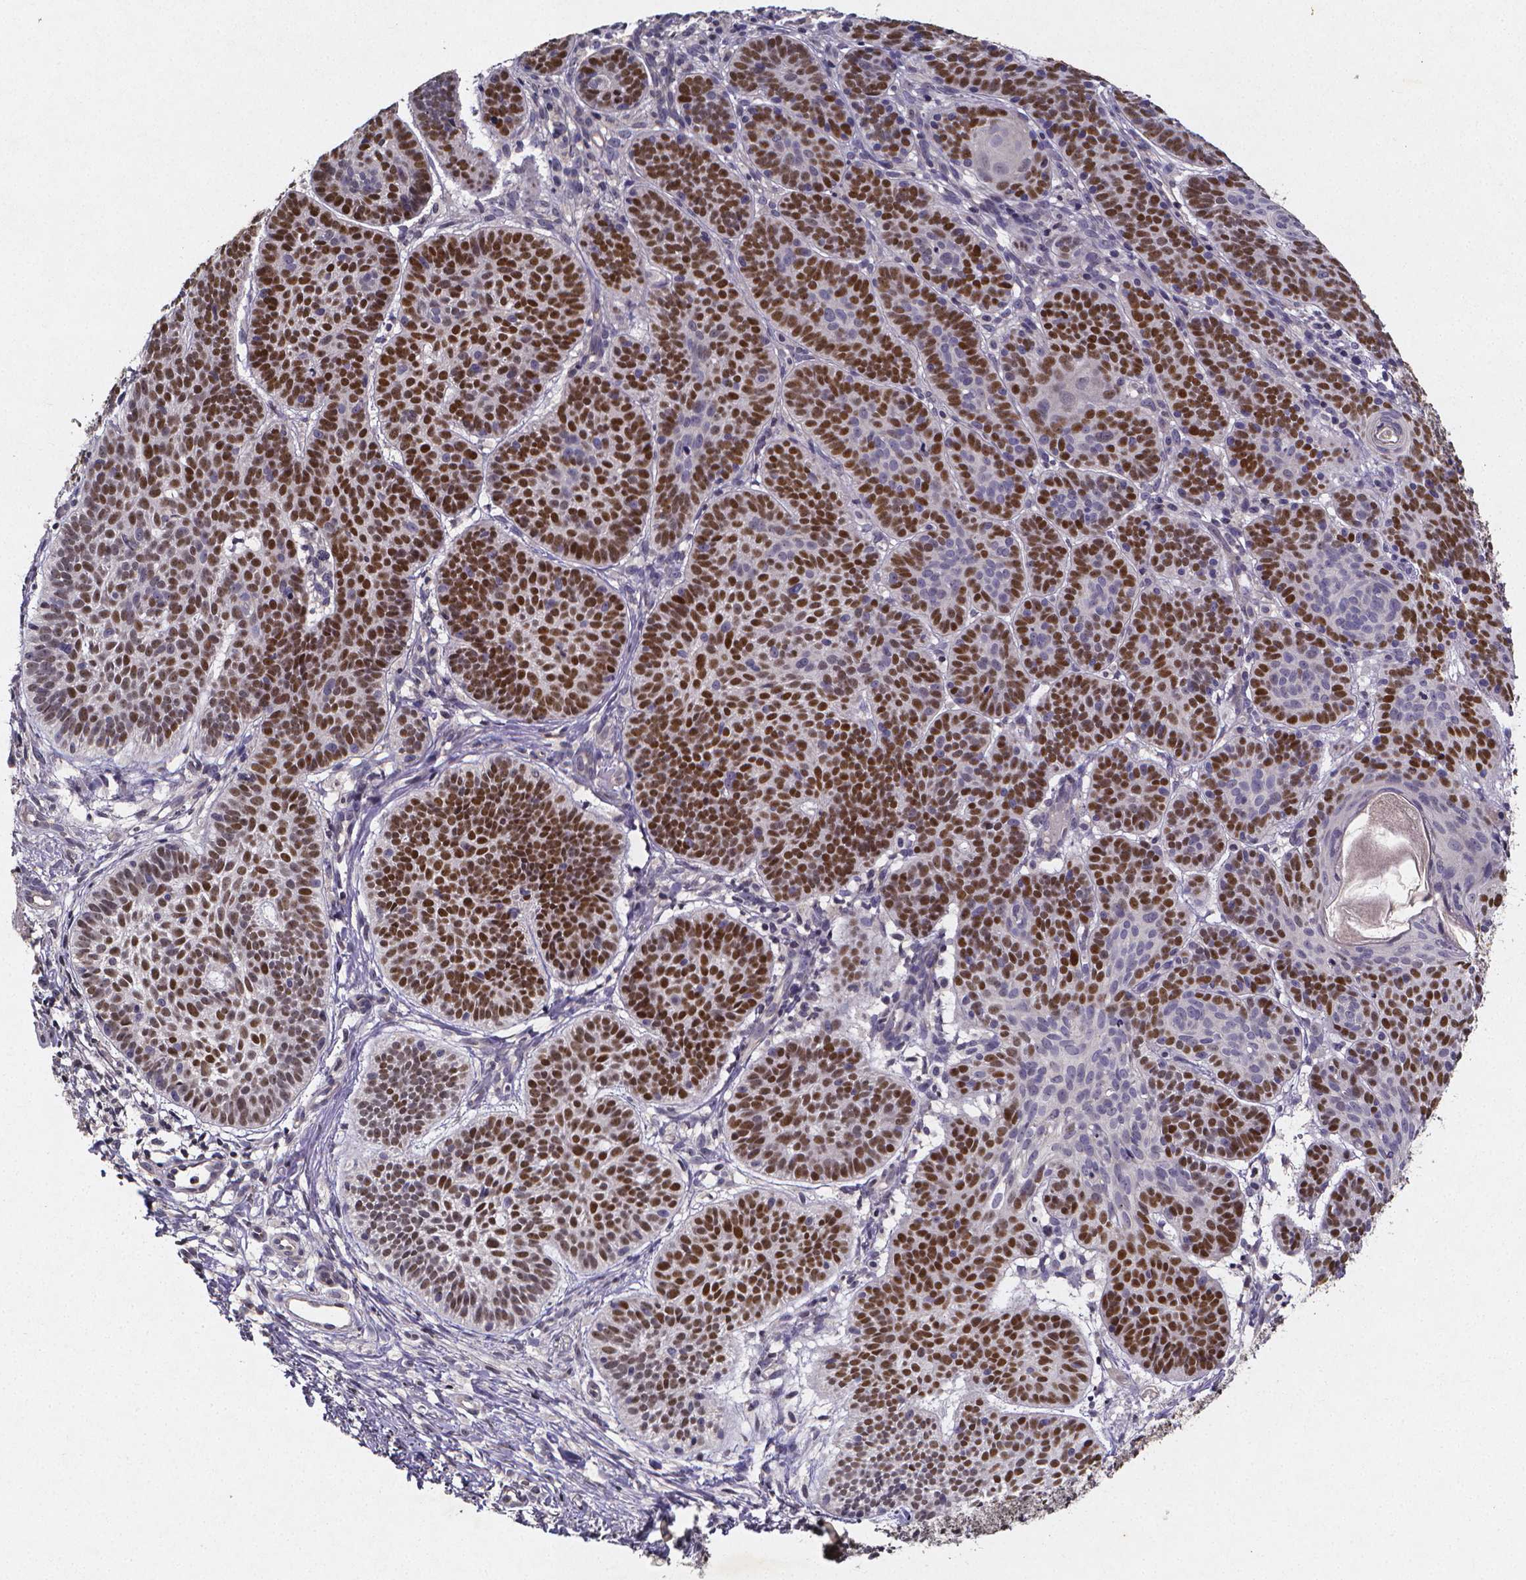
{"staining": {"intensity": "strong", "quantity": "25%-75%", "location": "nuclear"}, "tissue": "skin cancer", "cell_type": "Tumor cells", "image_type": "cancer", "snomed": [{"axis": "morphology", "description": "Basal cell carcinoma"}, {"axis": "topography", "description": "Skin"}], "caption": "Immunohistochemistry (IHC) of human skin cancer reveals high levels of strong nuclear expression in about 25%-75% of tumor cells.", "gene": "TP73", "patient": {"sex": "male", "age": 72}}